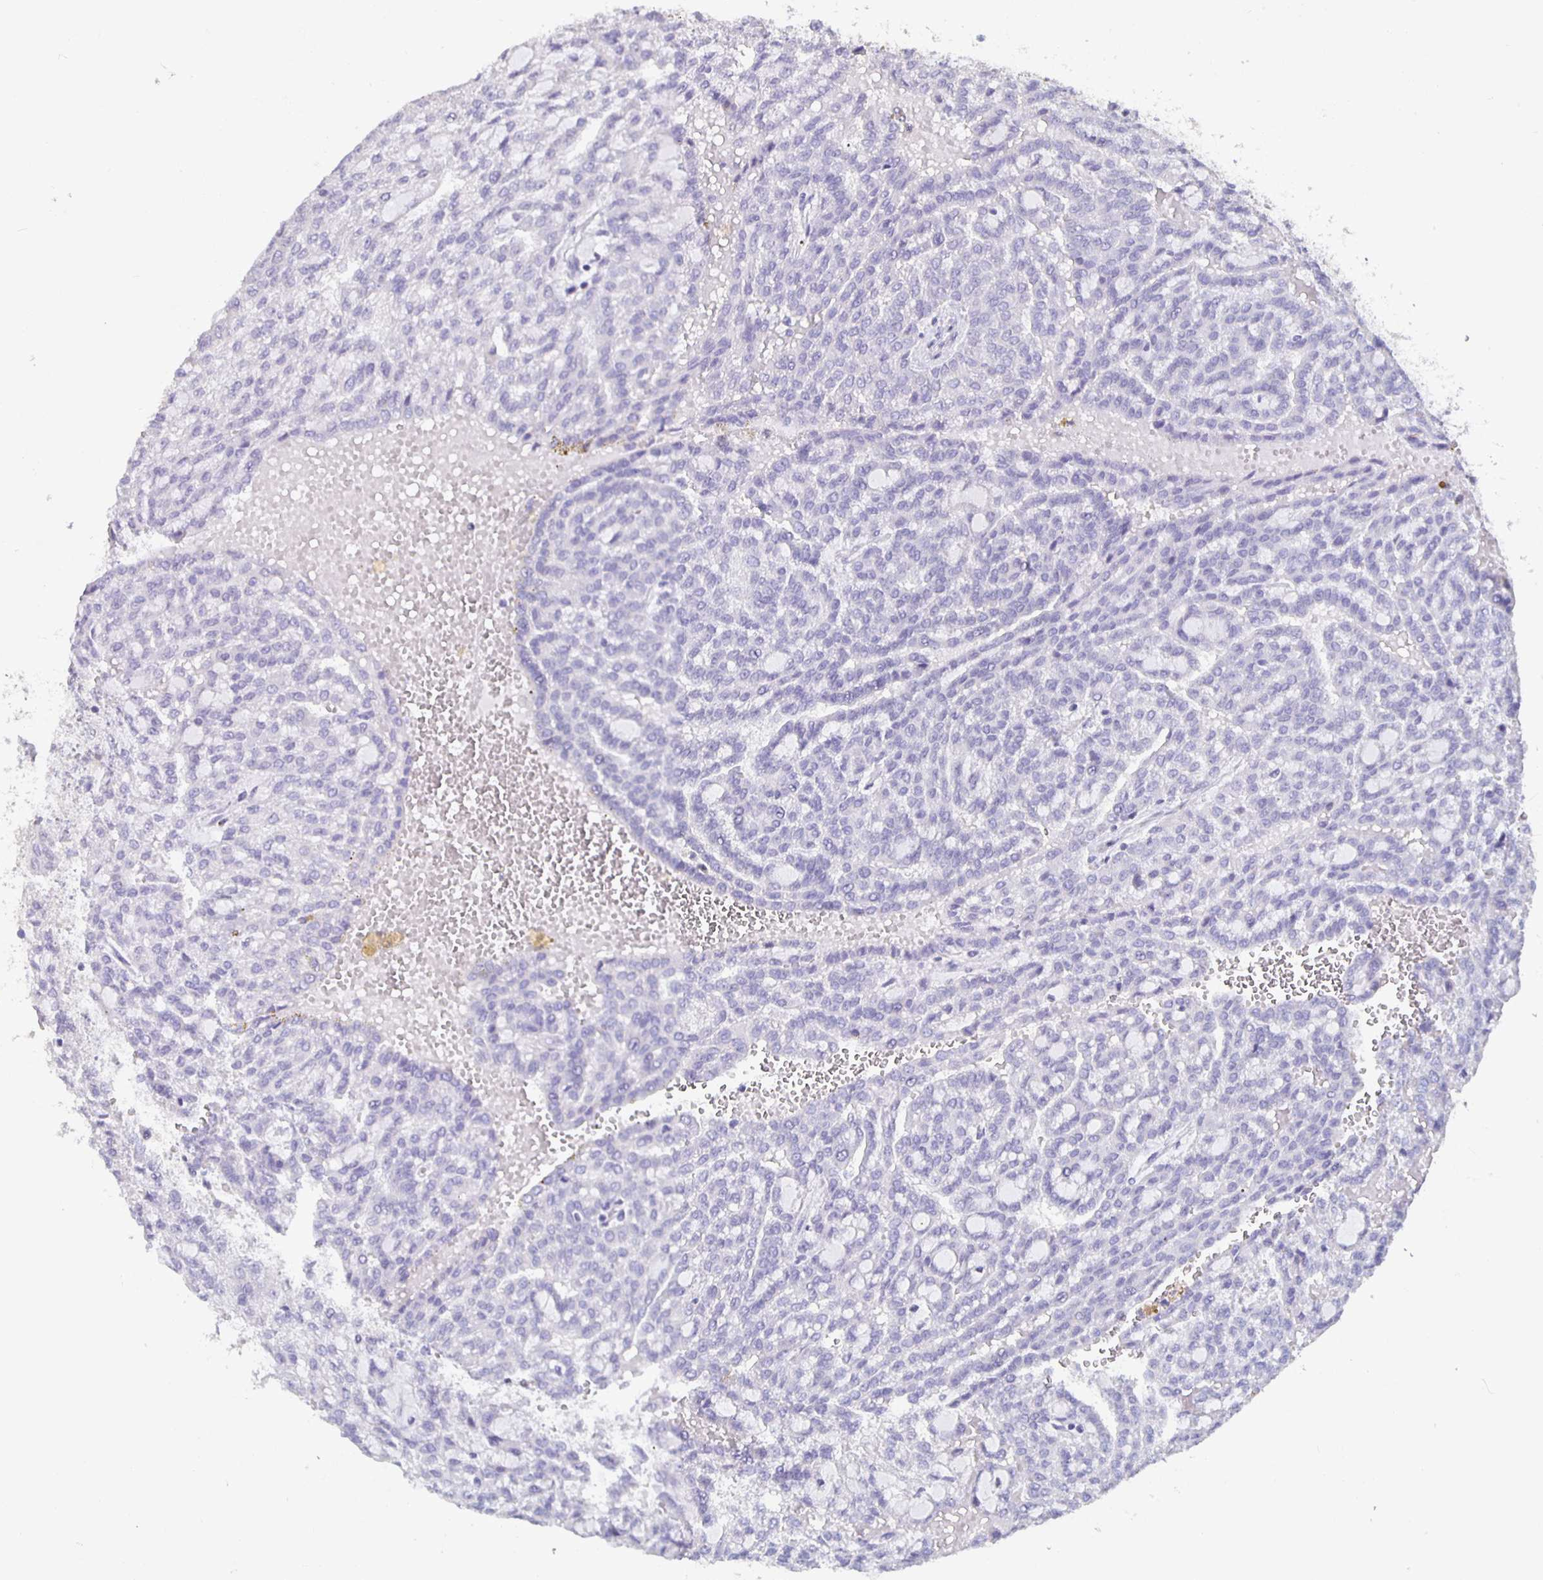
{"staining": {"intensity": "negative", "quantity": "none", "location": "none"}, "tissue": "renal cancer", "cell_type": "Tumor cells", "image_type": "cancer", "snomed": [{"axis": "morphology", "description": "Adenocarcinoma, NOS"}, {"axis": "topography", "description": "Kidney"}], "caption": "Renal adenocarcinoma was stained to show a protein in brown. There is no significant expression in tumor cells.", "gene": "GPX4", "patient": {"sex": "male", "age": 63}}